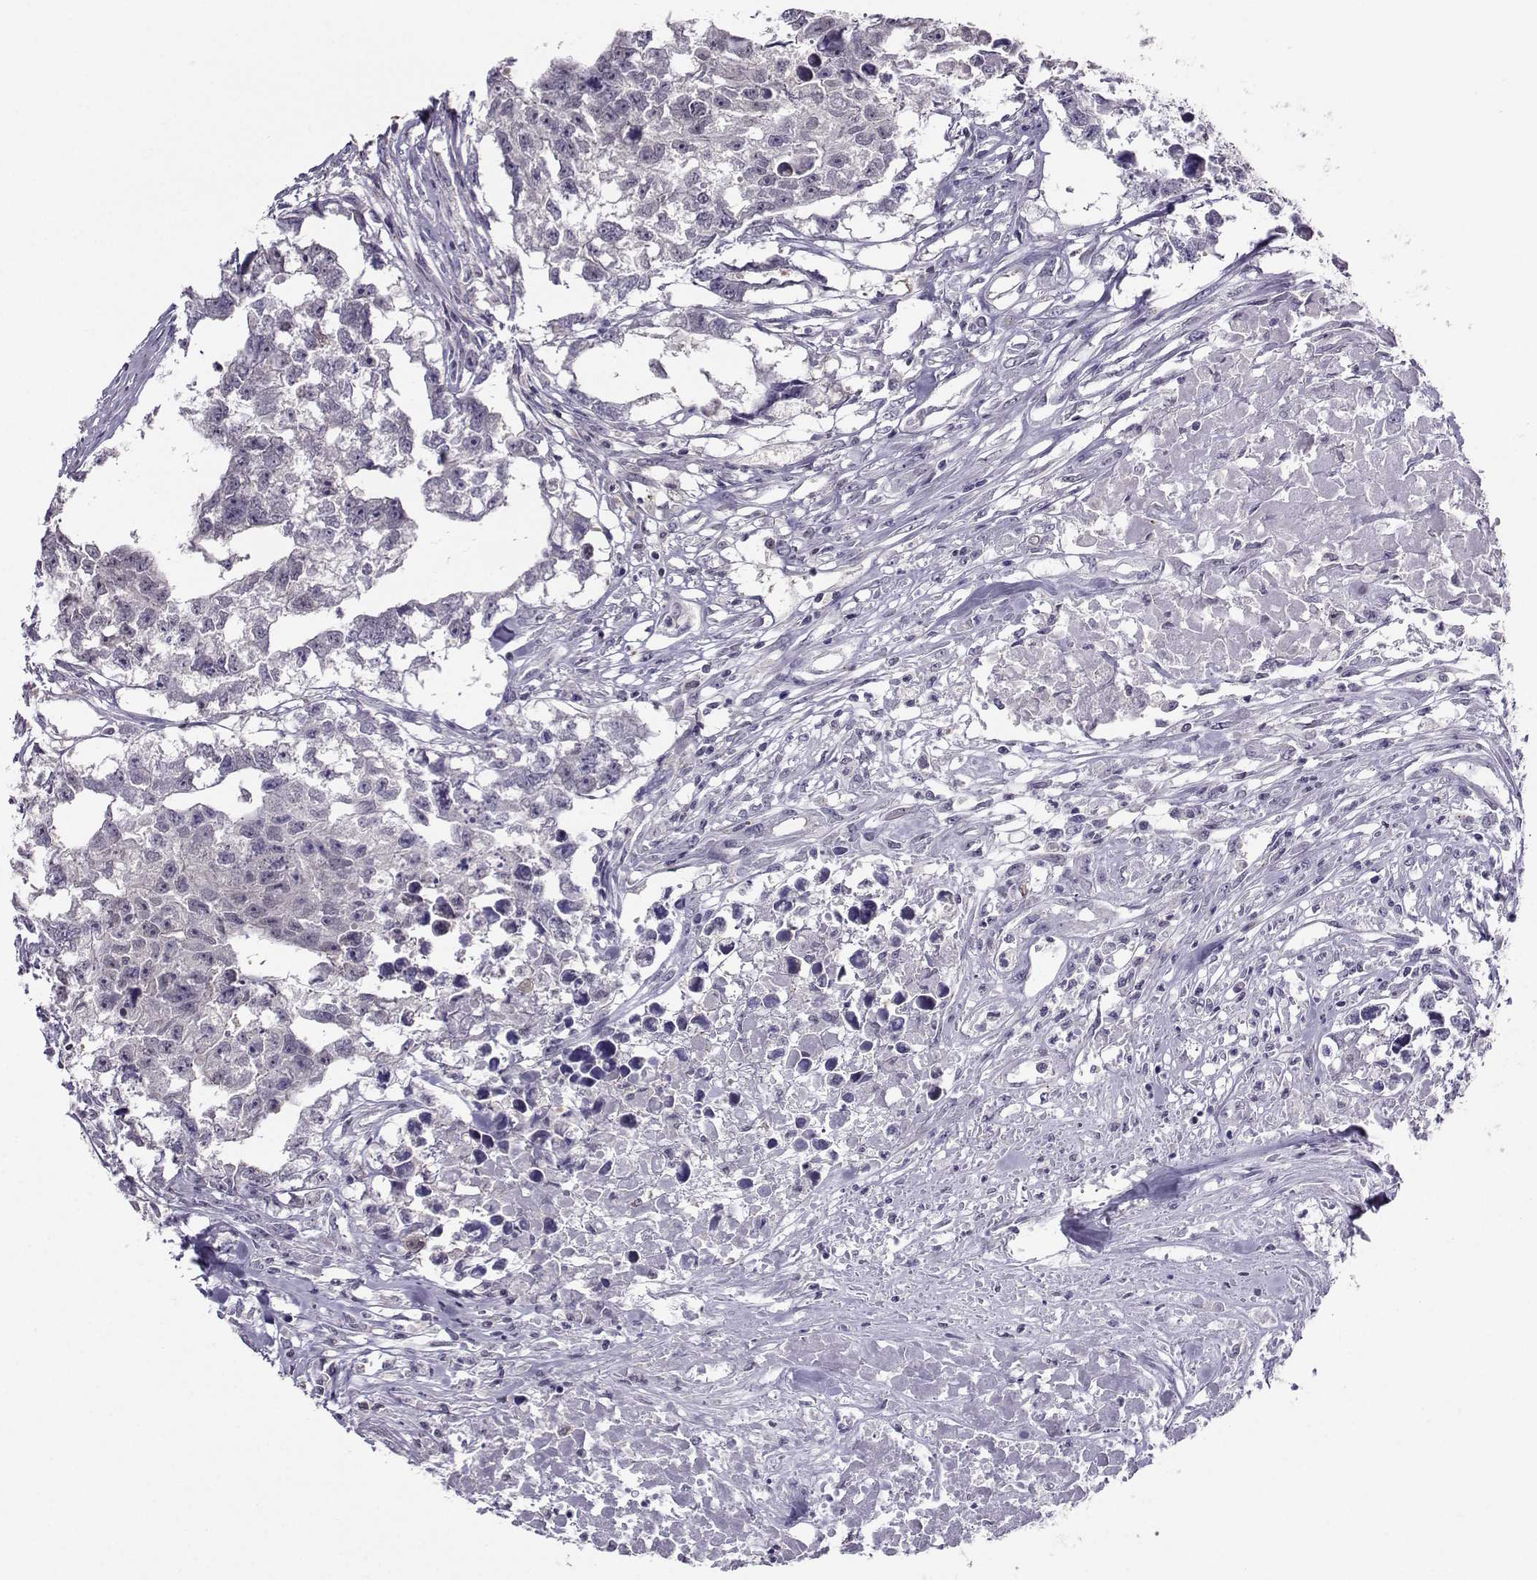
{"staining": {"intensity": "negative", "quantity": "none", "location": "none"}, "tissue": "testis cancer", "cell_type": "Tumor cells", "image_type": "cancer", "snomed": [{"axis": "morphology", "description": "Carcinoma, Embryonal, NOS"}, {"axis": "morphology", "description": "Teratoma, malignant, NOS"}, {"axis": "topography", "description": "Testis"}], "caption": "Tumor cells show no significant positivity in testis cancer (embryonal carcinoma).", "gene": "PGK1", "patient": {"sex": "male", "age": 44}}